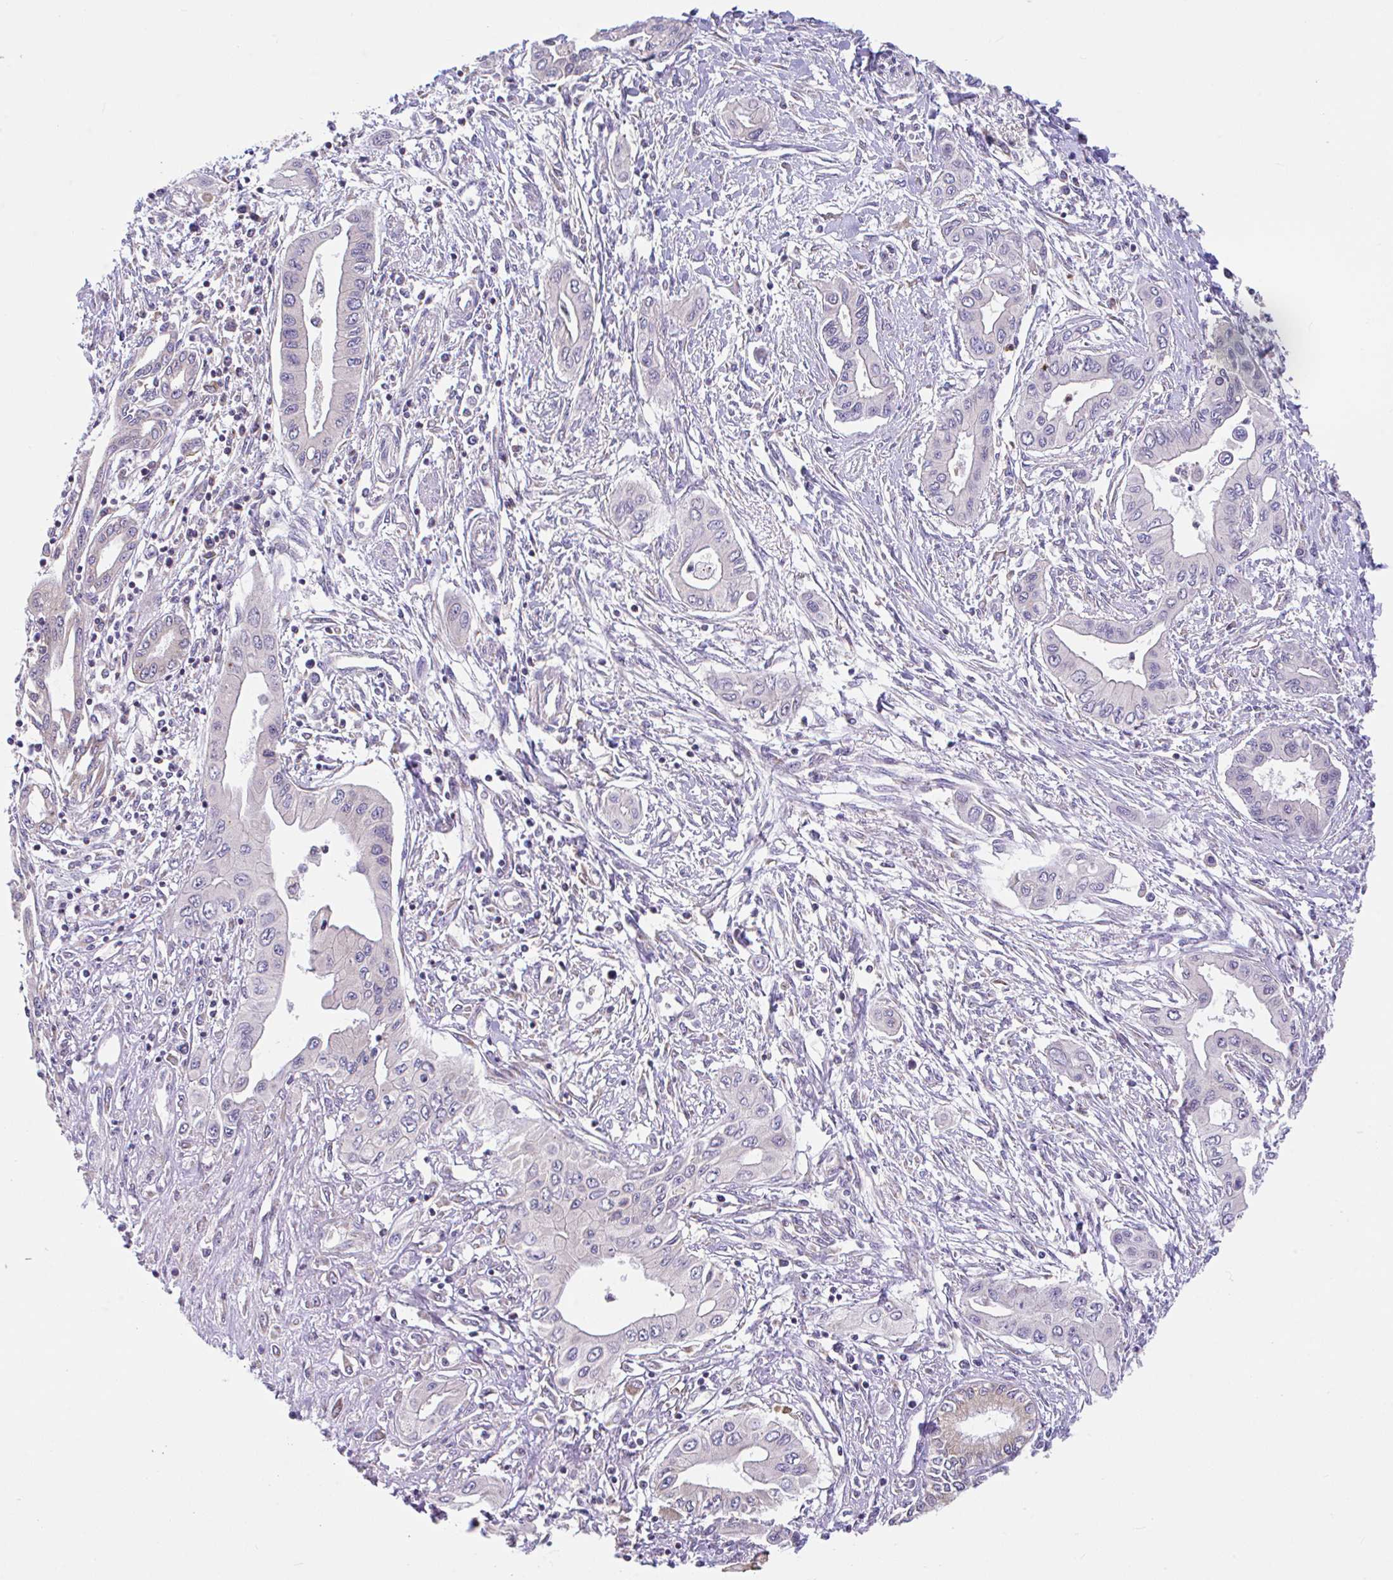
{"staining": {"intensity": "negative", "quantity": "none", "location": "none"}, "tissue": "pancreatic cancer", "cell_type": "Tumor cells", "image_type": "cancer", "snomed": [{"axis": "morphology", "description": "Adenocarcinoma, NOS"}, {"axis": "topography", "description": "Pancreas"}], "caption": "Pancreatic cancer was stained to show a protein in brown. There is no significant positivity in tumor cells.", "gene": "RALBP1", "patient": {"sex": "female", "age": 62}}